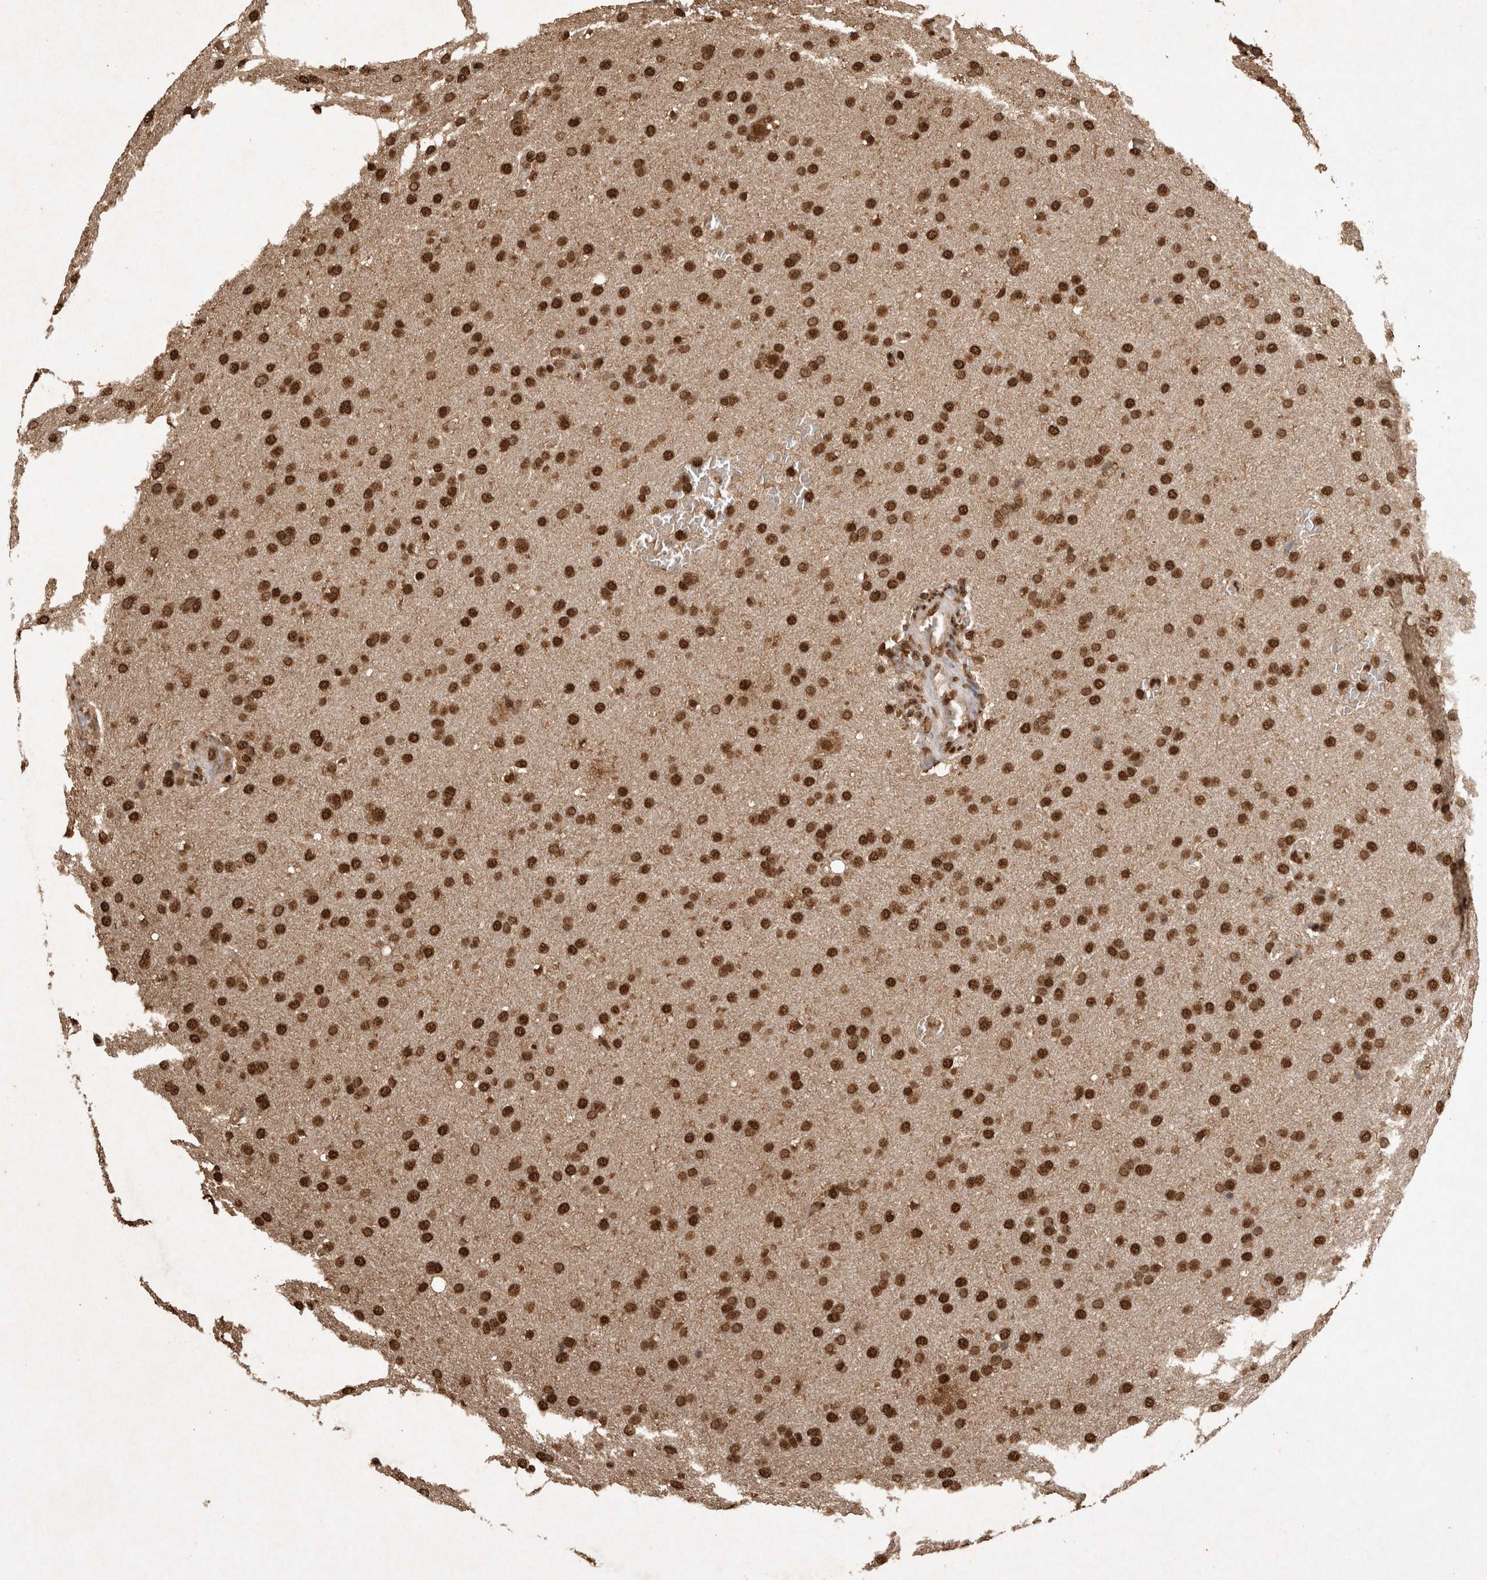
{"staining": {"intensity": "strong", "quantity": ">75%", "location": "nuclear"}, "tissue": "glioma", "cell_type": "Tumor cells", "image_type": "cancer", "snomed": [{"axis": "morphology", "description": "Glioma, malignant, Low grade"}, {"axis": "topography", "description": "Brain"}], "caption": "IHC (DAB) staining of malignant glioma (low-grade) reveals strong nuclear protein staining in approximately >75% of tumor cells.", "gene": "OAS2", "patient": {"sex": "female", "age": 37}}